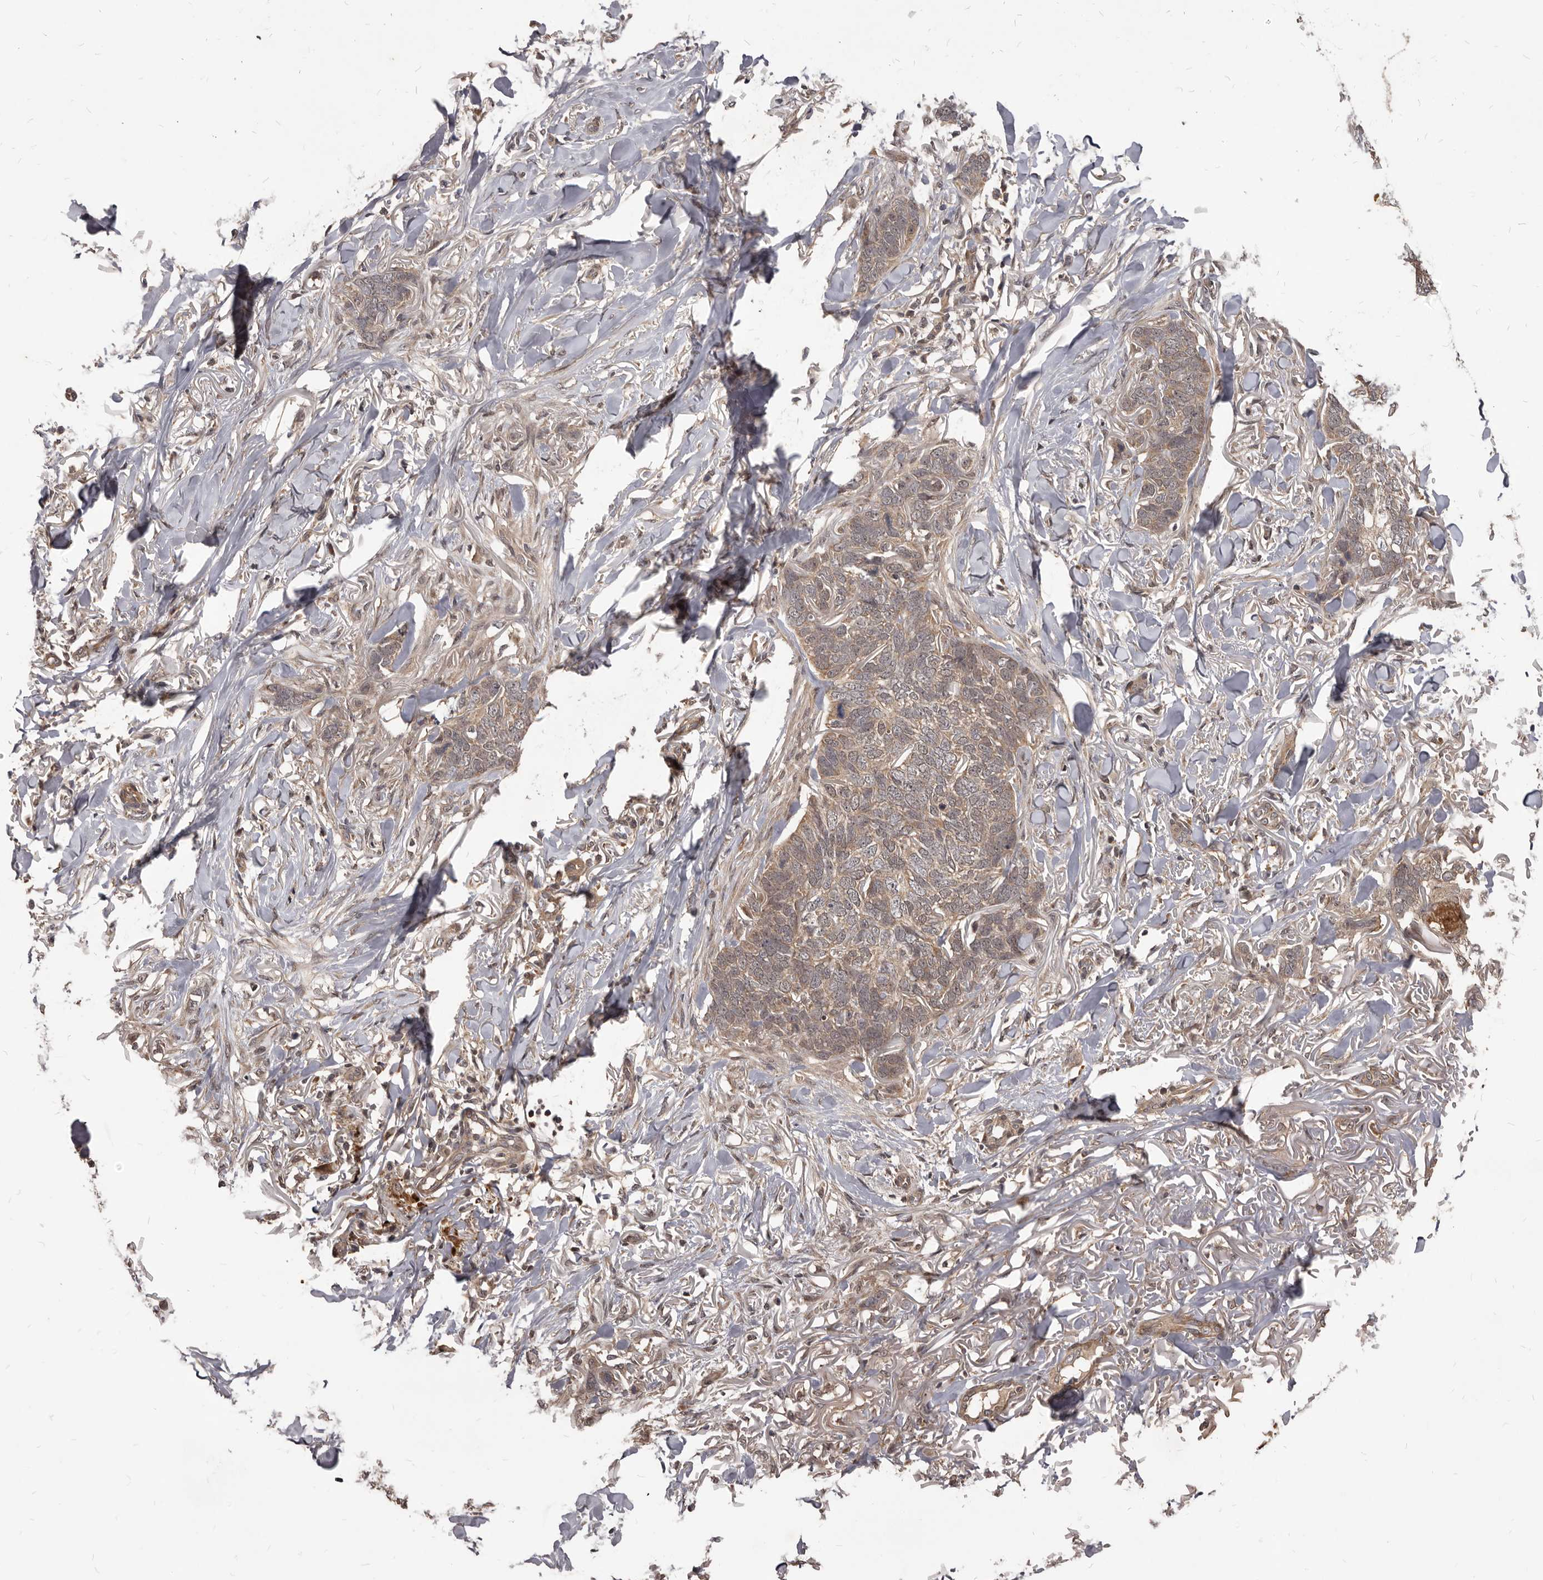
{"staining": {"intensity": "weak", "quantity": ">75%", "location": "cytoplasmic/membranous"}, "tissue": "skin cancer", "cell_type": "Tumor cells", "image_type": "cancer", "snomed": [{"axis": "morphology", "description": "Normal tissue, NOS"}, {"axis": "morphology", "description": "Basal cell carcinoma"}, {"axis": "topography", "description": "Skin"}], "caption": "High-magnification brightfield microscopy of skin basal cell carcinoma stained with DAB (3,3'-diaminobenzidine) (brown) and counterstained with hematoxylin (blue). tumor cells exhibit weak cytoplasmic/membranous positivity is seen in approximately>75% of cells.", "gene": "GABPB2", "patient": {"sex": "male", "age": 77}}